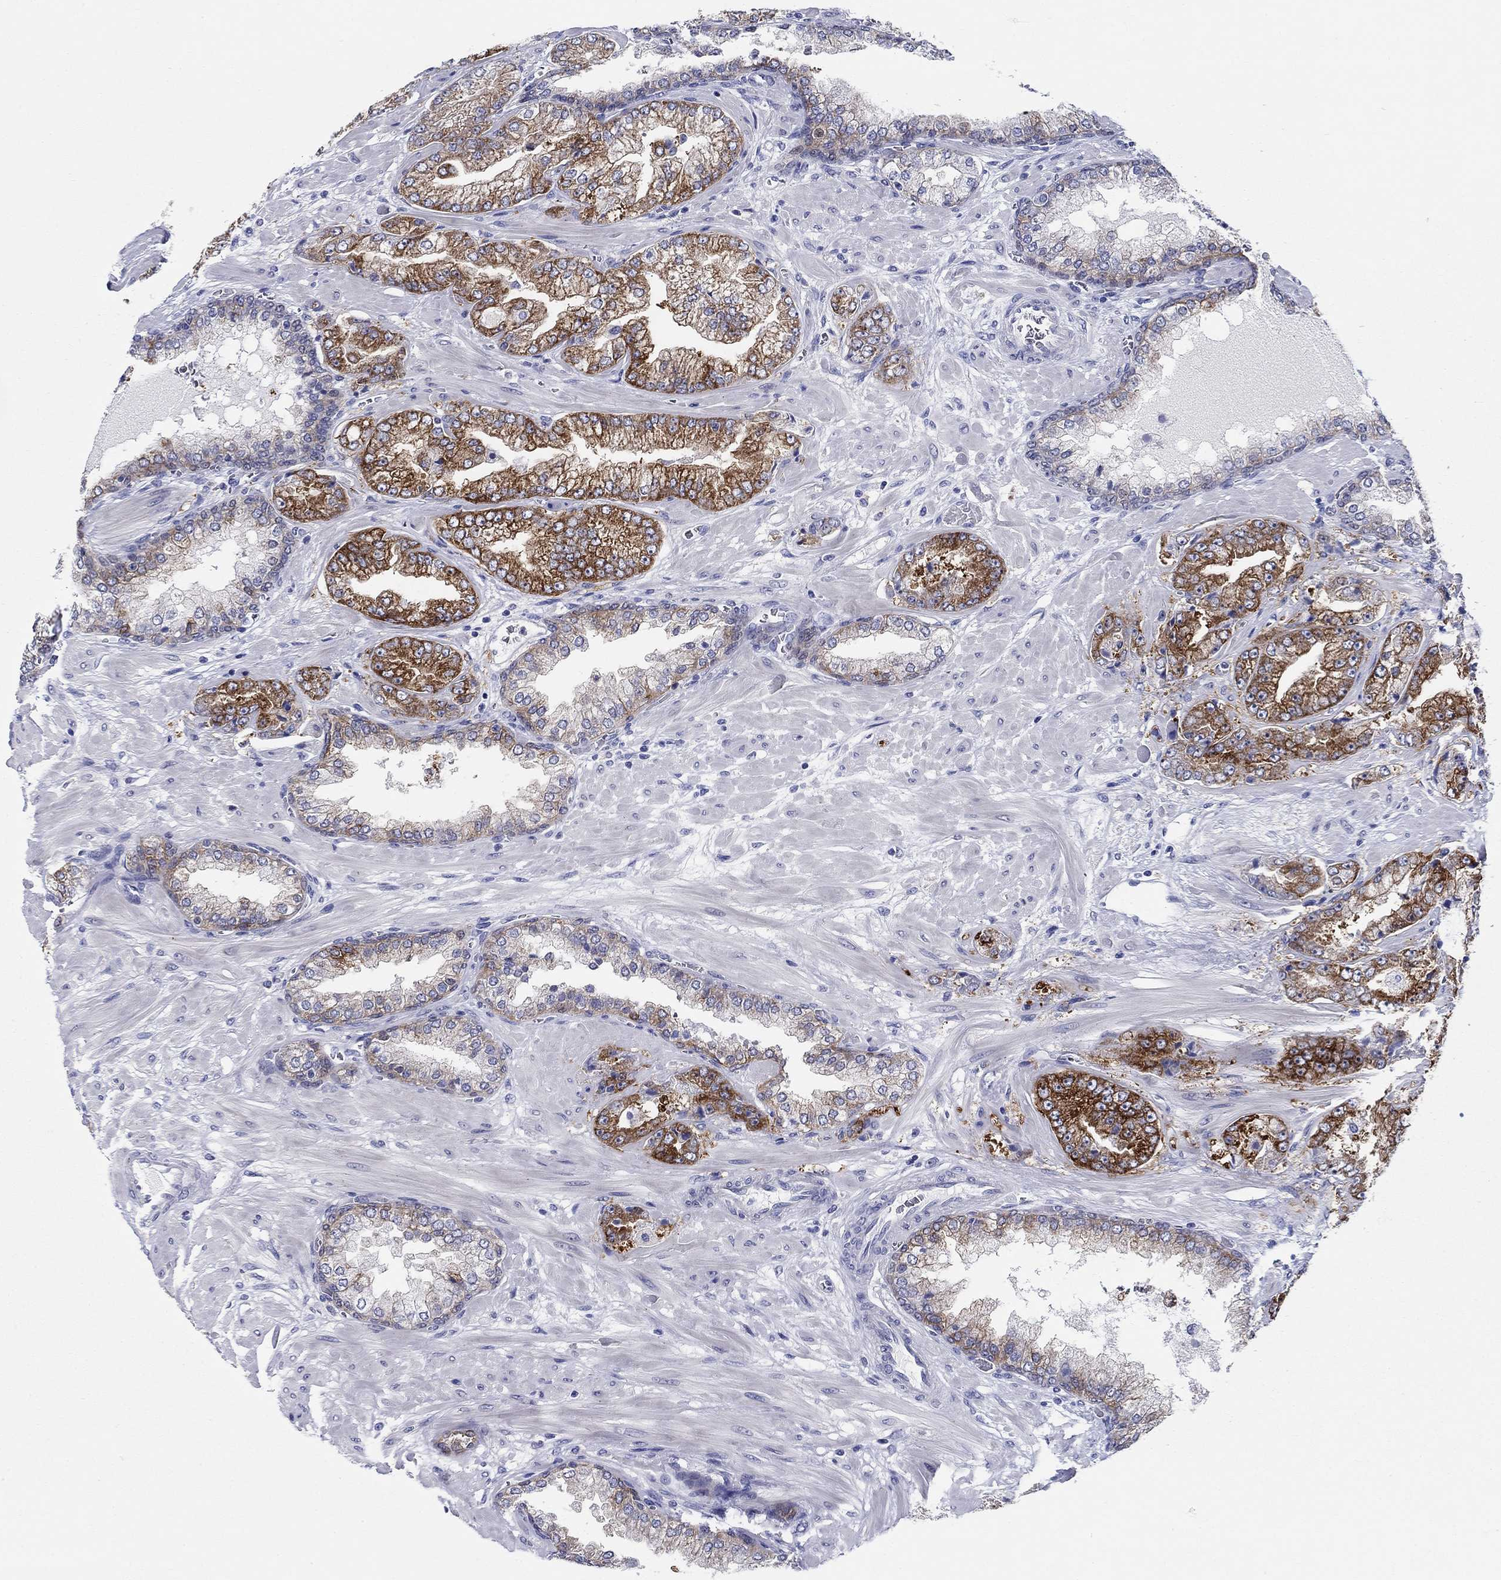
{"staining": {"intensity": "strong", "quantity": ">75%", "location": "cytoplasmic/membranous"}, "tissue": "prostate cancer", "cell_type": "Tumor cells", "image_type": "cancer", "snomed": [{"axis": "morphology", "description": "Adenocarcinoma, Low grade"}, {"axis": "topography", "description": "Prostate"}], "caption": "Immunohistochemical staining of prostate cancer demonstrates high levels of strong cytoplasmic/membranous protein staining in about >75% of tumor cells. (Brightfield microscopy of DAB IHC at high magnification).", "gene": "RAP1GAP", "patient": {"sex": "male", "age": 57}}